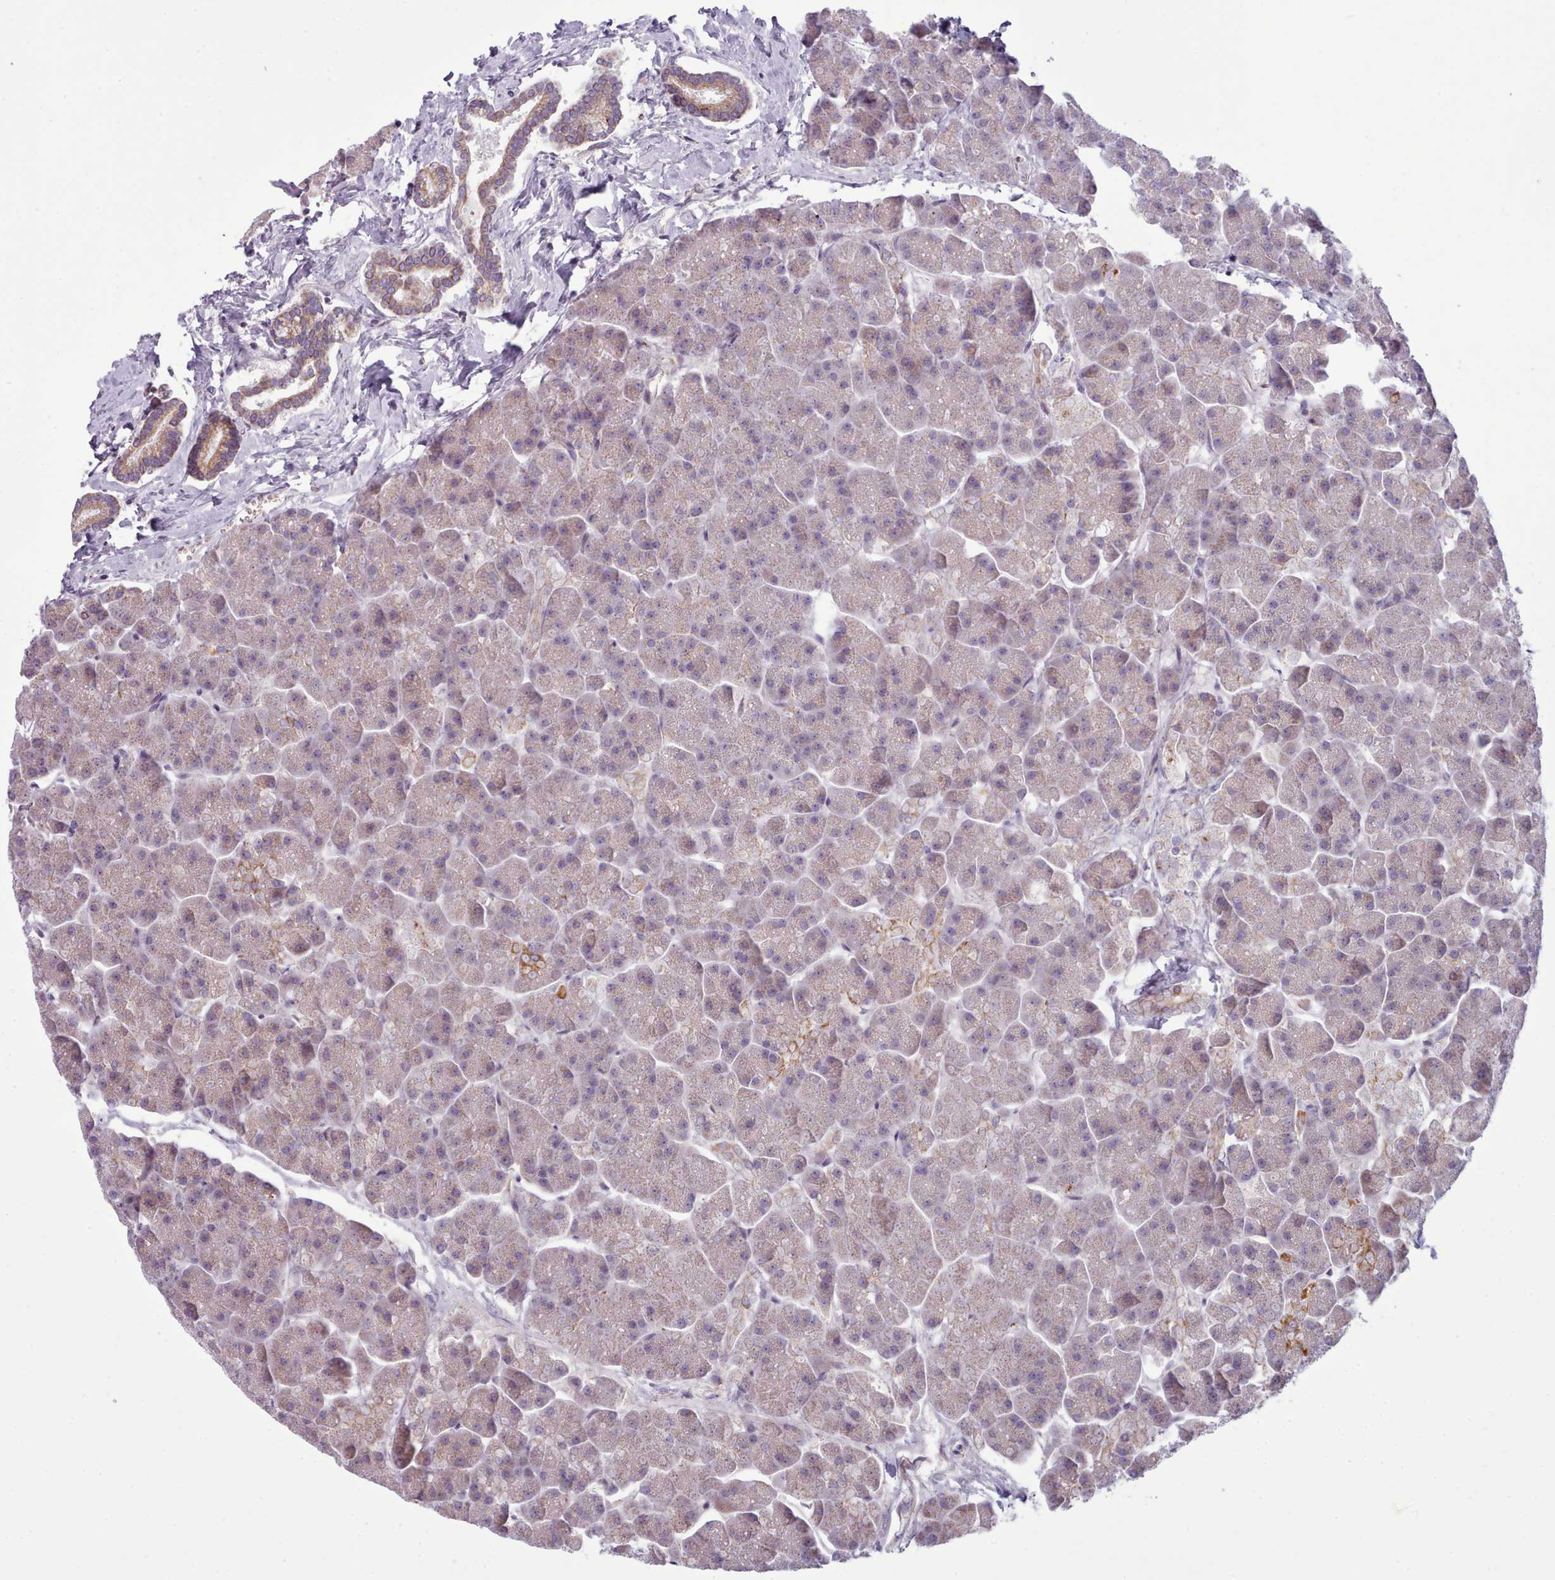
{"staining": {"intensity": "moderate", "quantity": "<25%", "location": "cytoplasmic/membranous"}, "tissue": "pancreas", "cell_type": "Exocrine glandular cells", "image_type": "normal", "snomed": [{"axis": "morphology", "description": "Normal tissue, NOS"}, {"axis": "topography", "description": "Pancreas"}, {"axis": "topography", "description": "Peripheral nerve tissue"}], "caption": "This is a histology image of immunohistochemistry staining of normal pancreas, which shows moderate staining in the cytoplasmic/membranous of exocrine glandular cells.", "gene": "SLC52A3", "patient": {"sex": "male", "age": 54}}